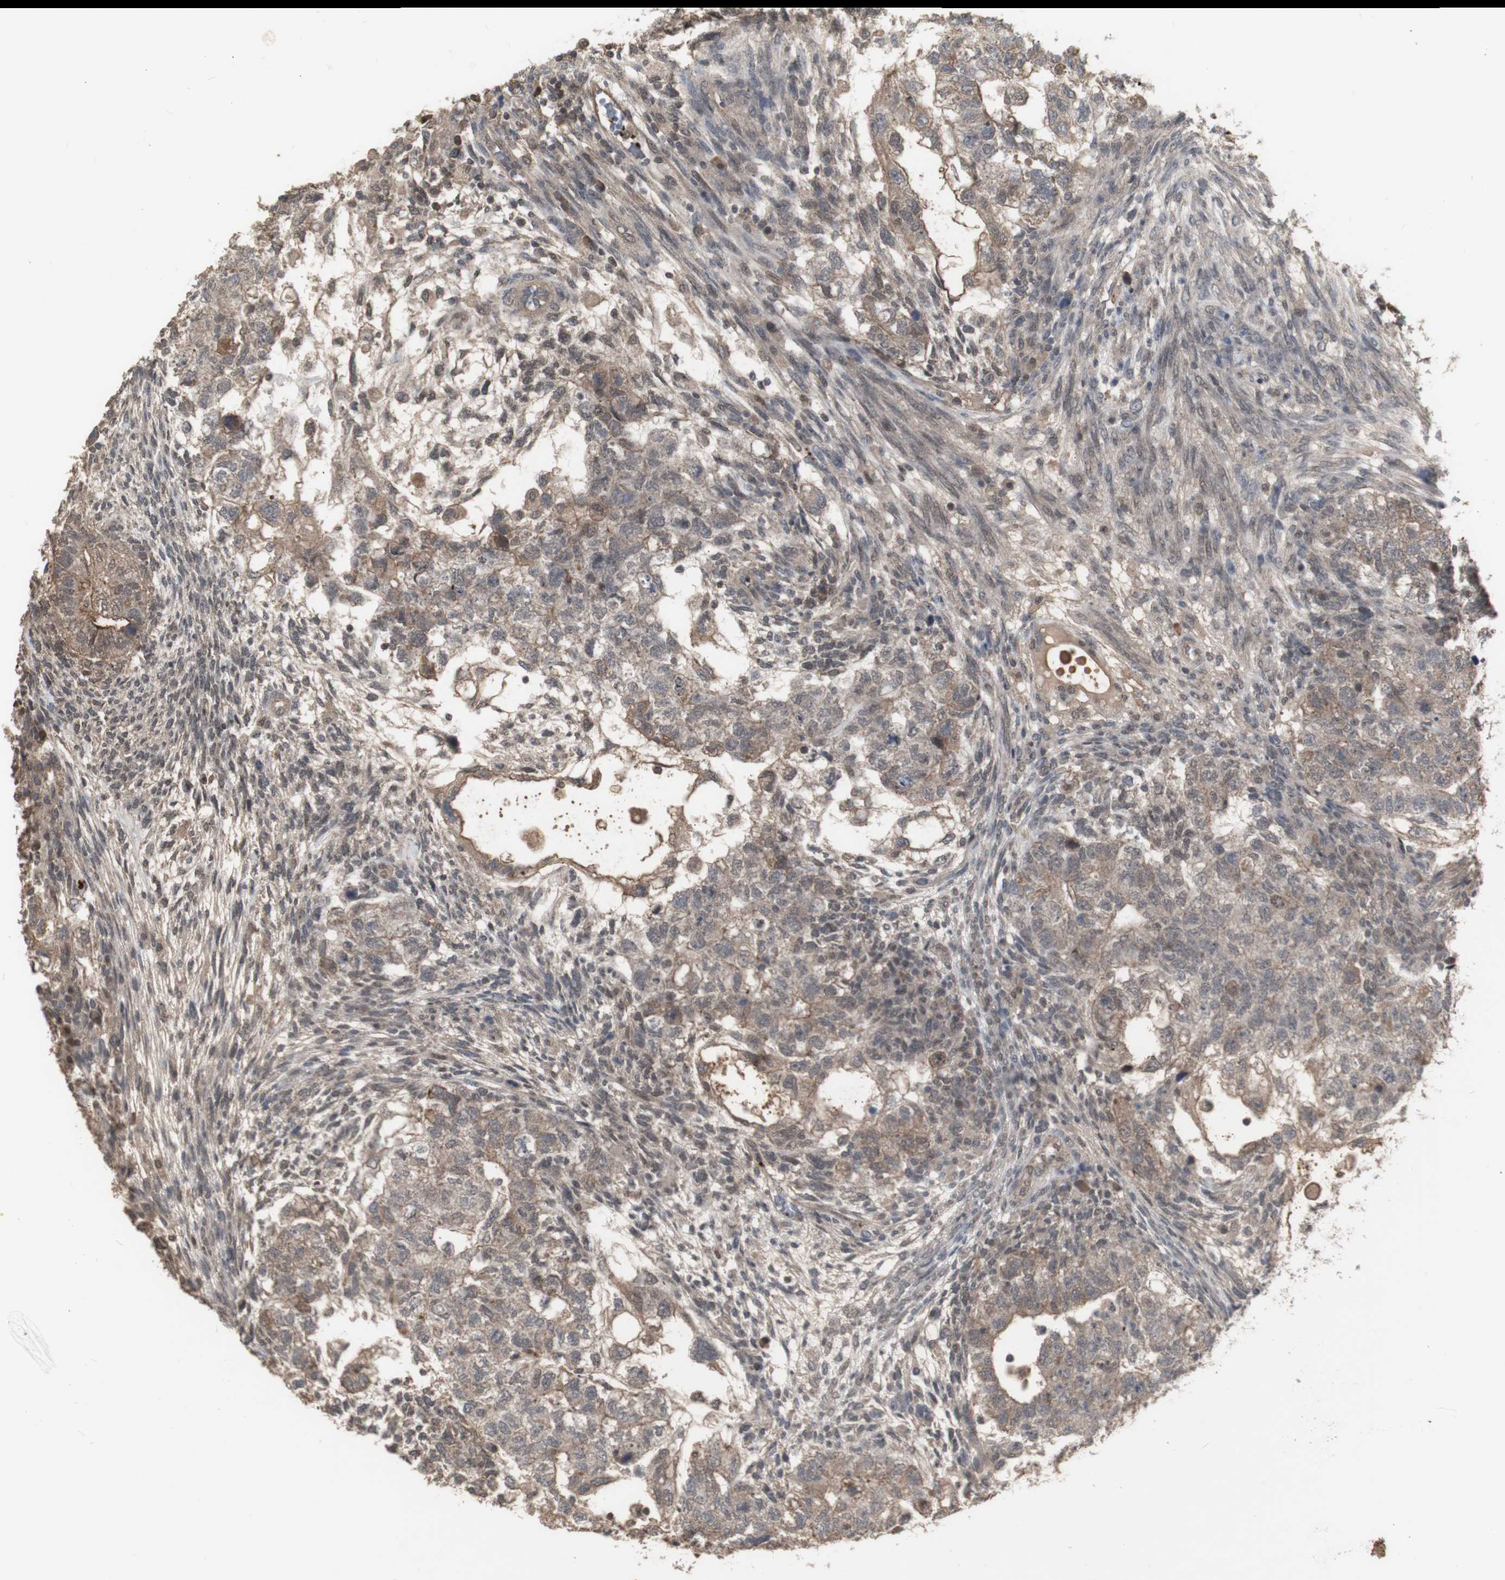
{"staining": {"intensity": "moderate", "quantity": ">75%", "location": "cytoplasmic/membranous"}, "tissue": "testis cancer", "cell_type": "Tumor cells", "image_type": "cancer", "snomed": [{"axis": "morphology", "description": "Normal tissue, NOS"}, {"axis": "morphology", "description": "Carcinoma, Embryonal, NOS"}, {"axis": "topography", "description": "Testis"}], "caption": "Testis cancer was stained to show a protein in brown. There is medium levels of moderate cytoplasmic/membranous positivity in about >75% of tumor cells. (DAB (3,3'-diaminobenzidine) IHC, brown staining for protein, blue staining for nuclei).", "gene": "ALOX12", "patient": {"sex": "male", "age": 36}}